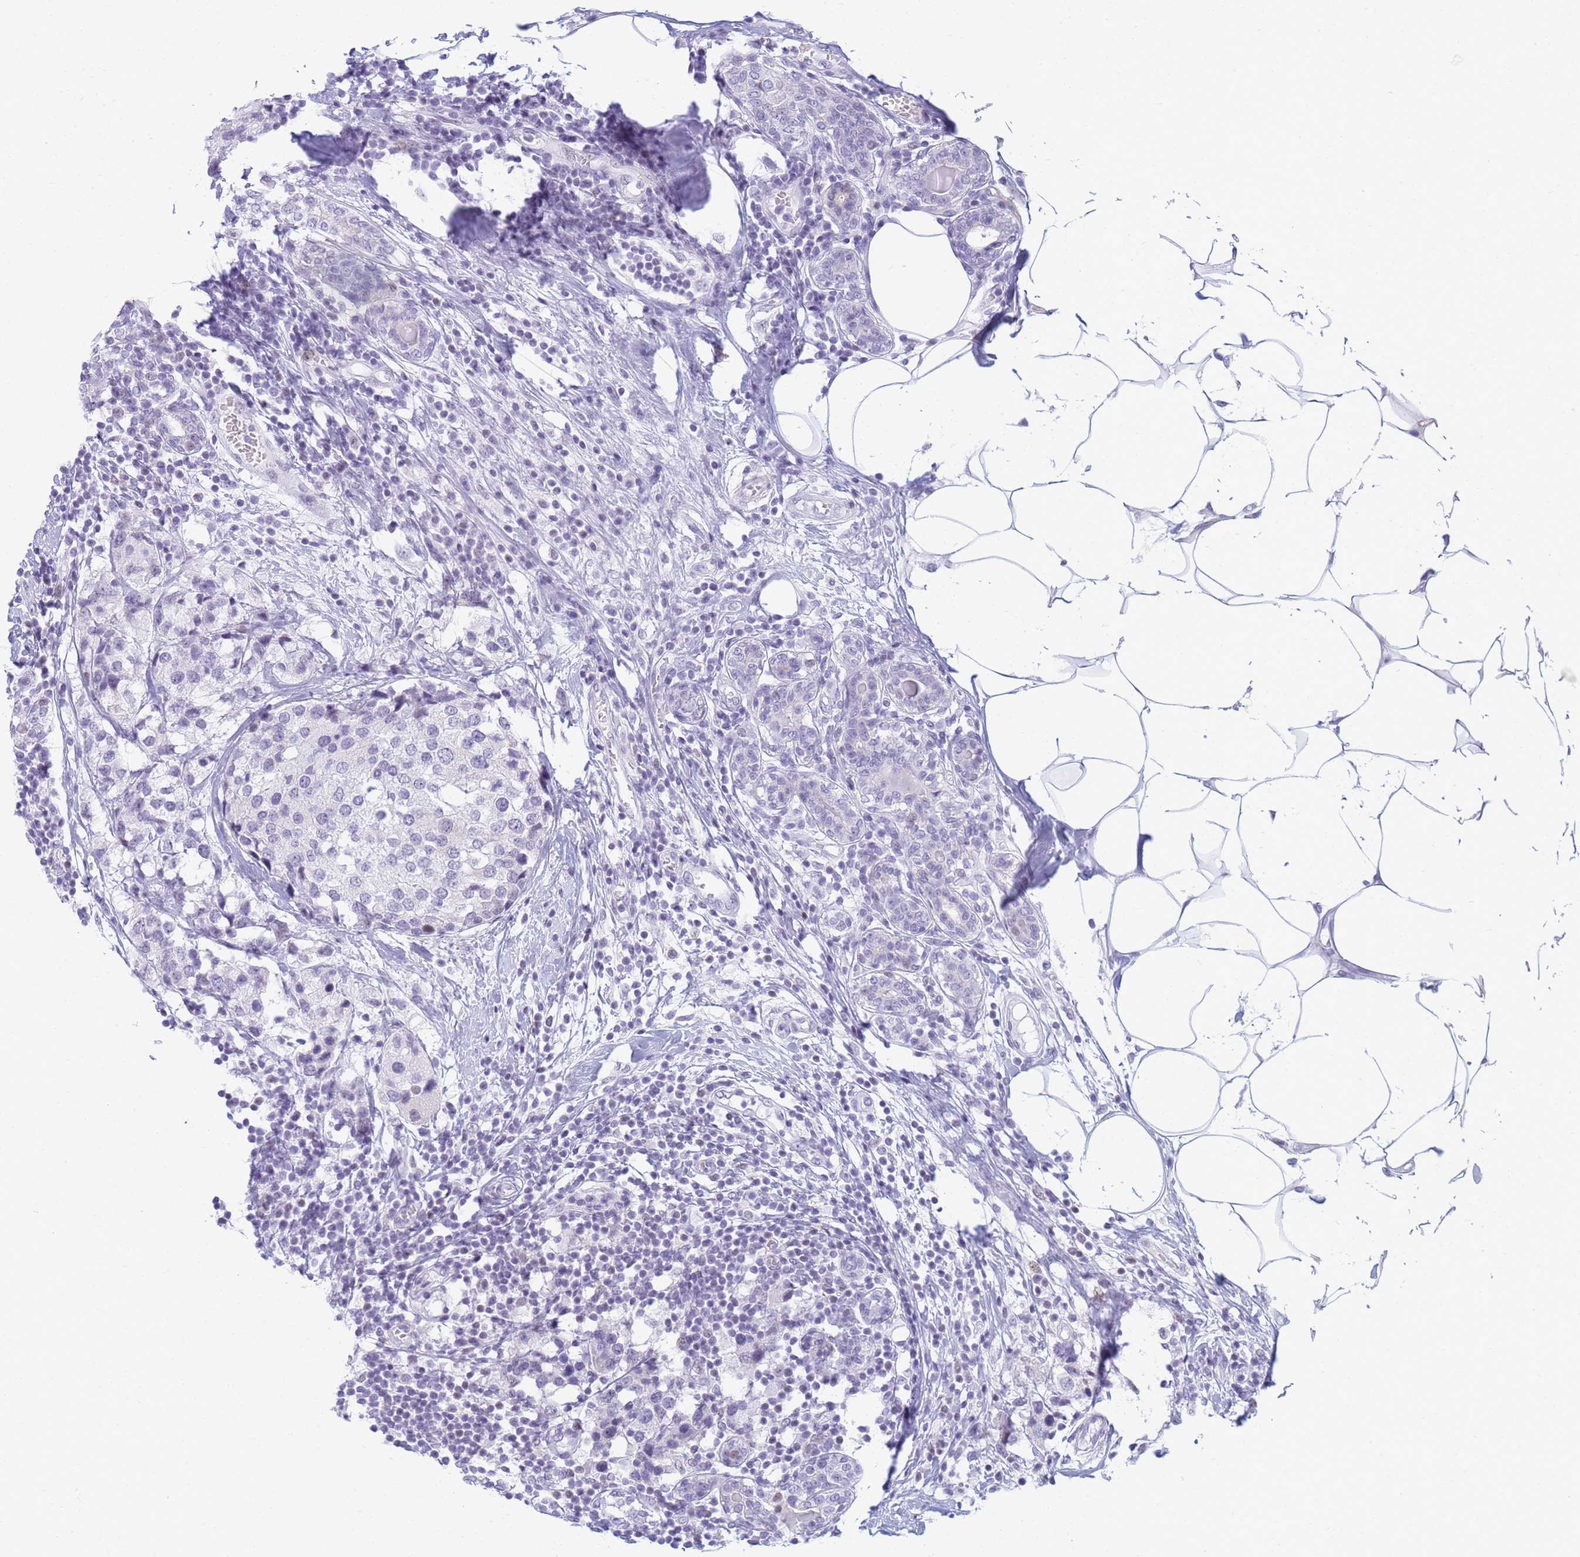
{"staining": {"intensity": "negative", "quantity": "none", "location": "none"}, "tissue": "breast cancer", "cell_type": "Tumor cells", "image_type": "cancer", "snomed": [{"axis": "morphology", "description": "Lobular carcinoma"}, {"axis": "topography", "description": "Breast"}], "caption": "High magnification brightfield microscopy of breast cancer stained with DAB (3,3'-diaminobenzidine) (brown) and counterstained with hematoxylin (blue): tumor cells show no significant positivity. (Stains: DAB (3,3'-diaminobenzidine) immunohistochemistry (IHC) with hematoxylin counter stain, Microscopy: brightfield microscopy at high magnification).", "gene": "SNX20", "patient": {"sex": "female", "age": 59}}